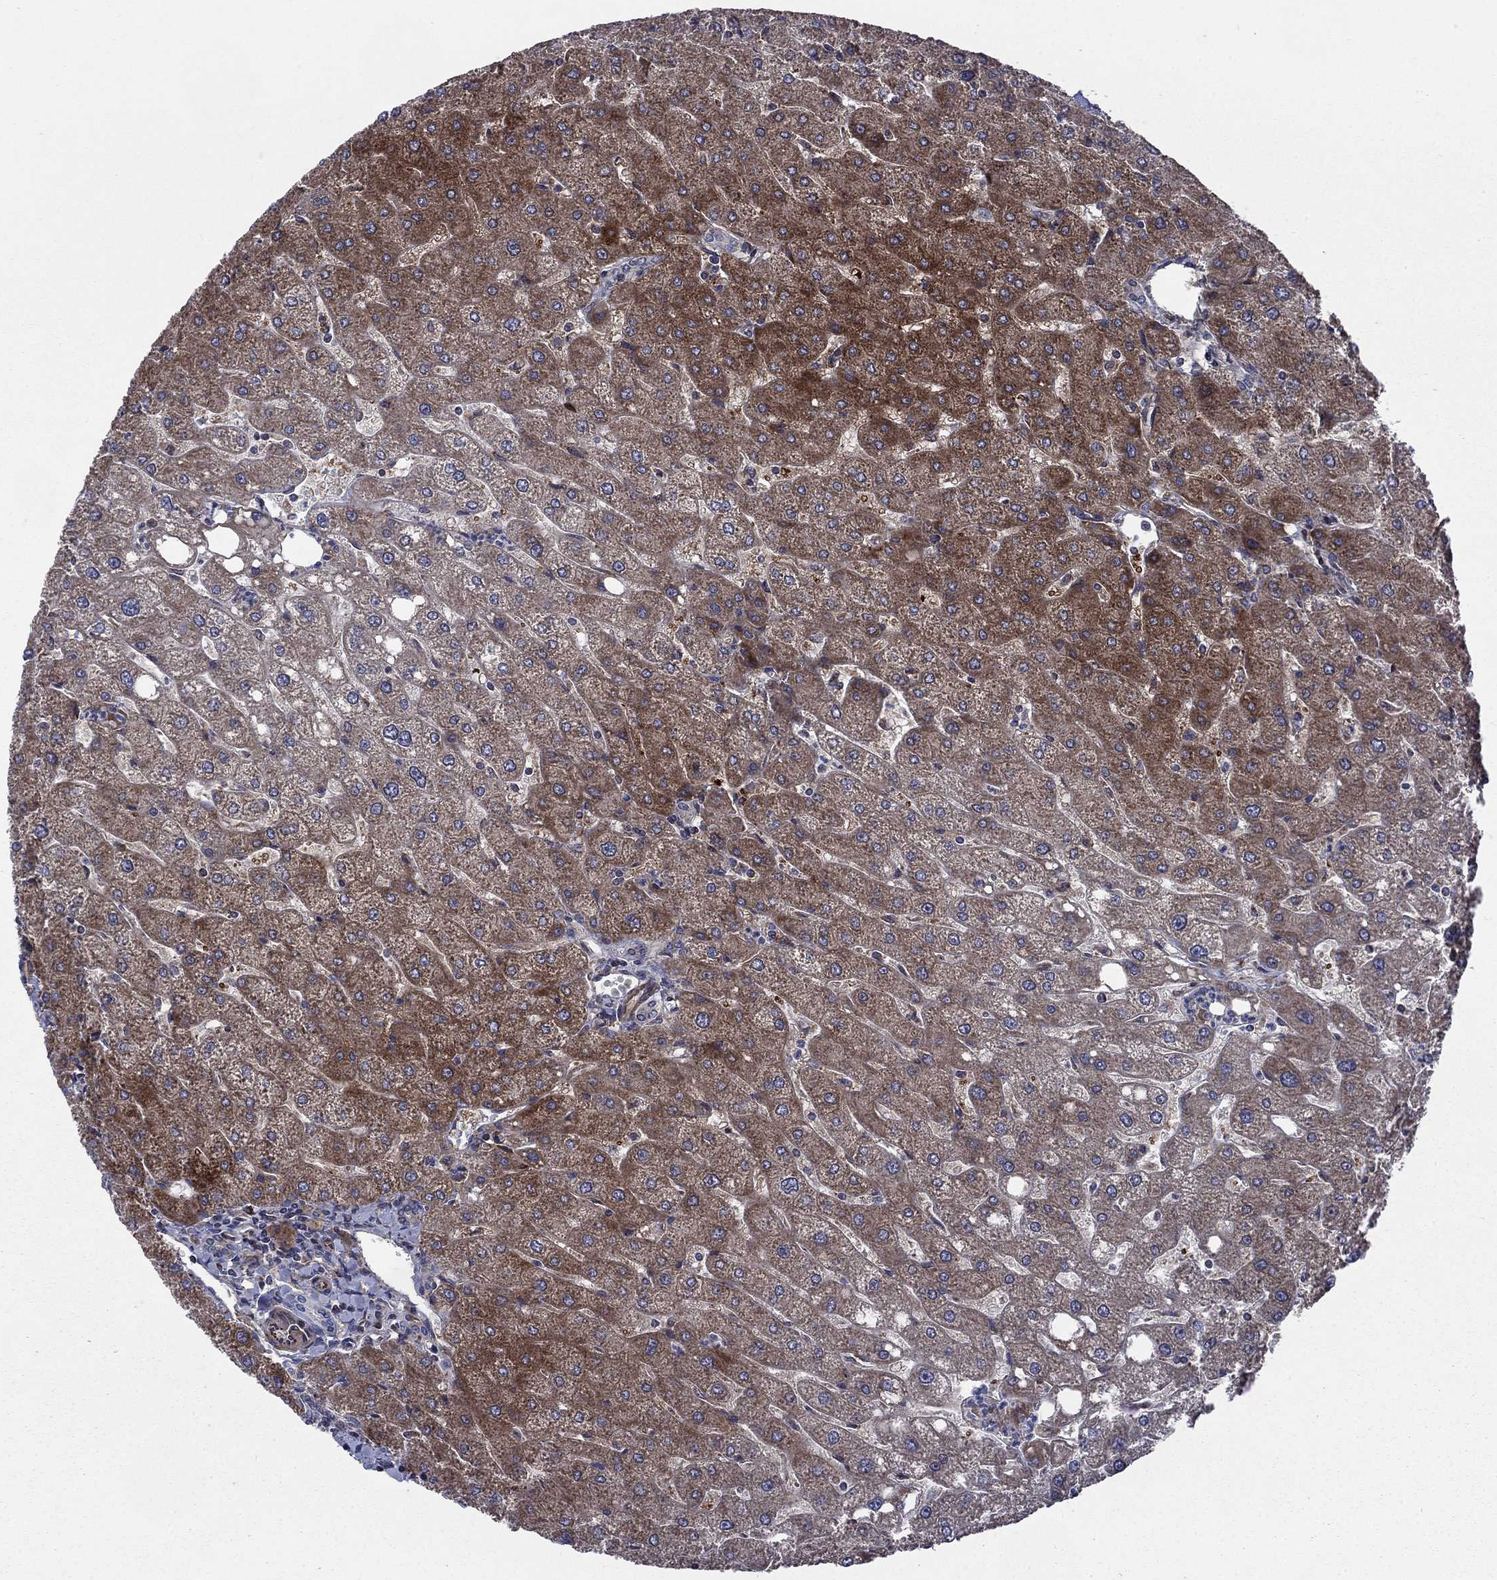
{"staining": {"intensity": "negative", "quantity": "none", "location": "none"}, "tissue": "liver", "cell_type": "Cholangiocytes", "image_type": "normal", "snomed": [{"axis": "morphology", "description": "Normal tissue, NOS"}, {"axis": "topography", "description": "Liver"}], "caption": "Protein analysis of benign liver reveals no significant positivity in cholangiocytes.", "gene": "NDUFC1", "patient": {"sex": "male", "age": 67}}